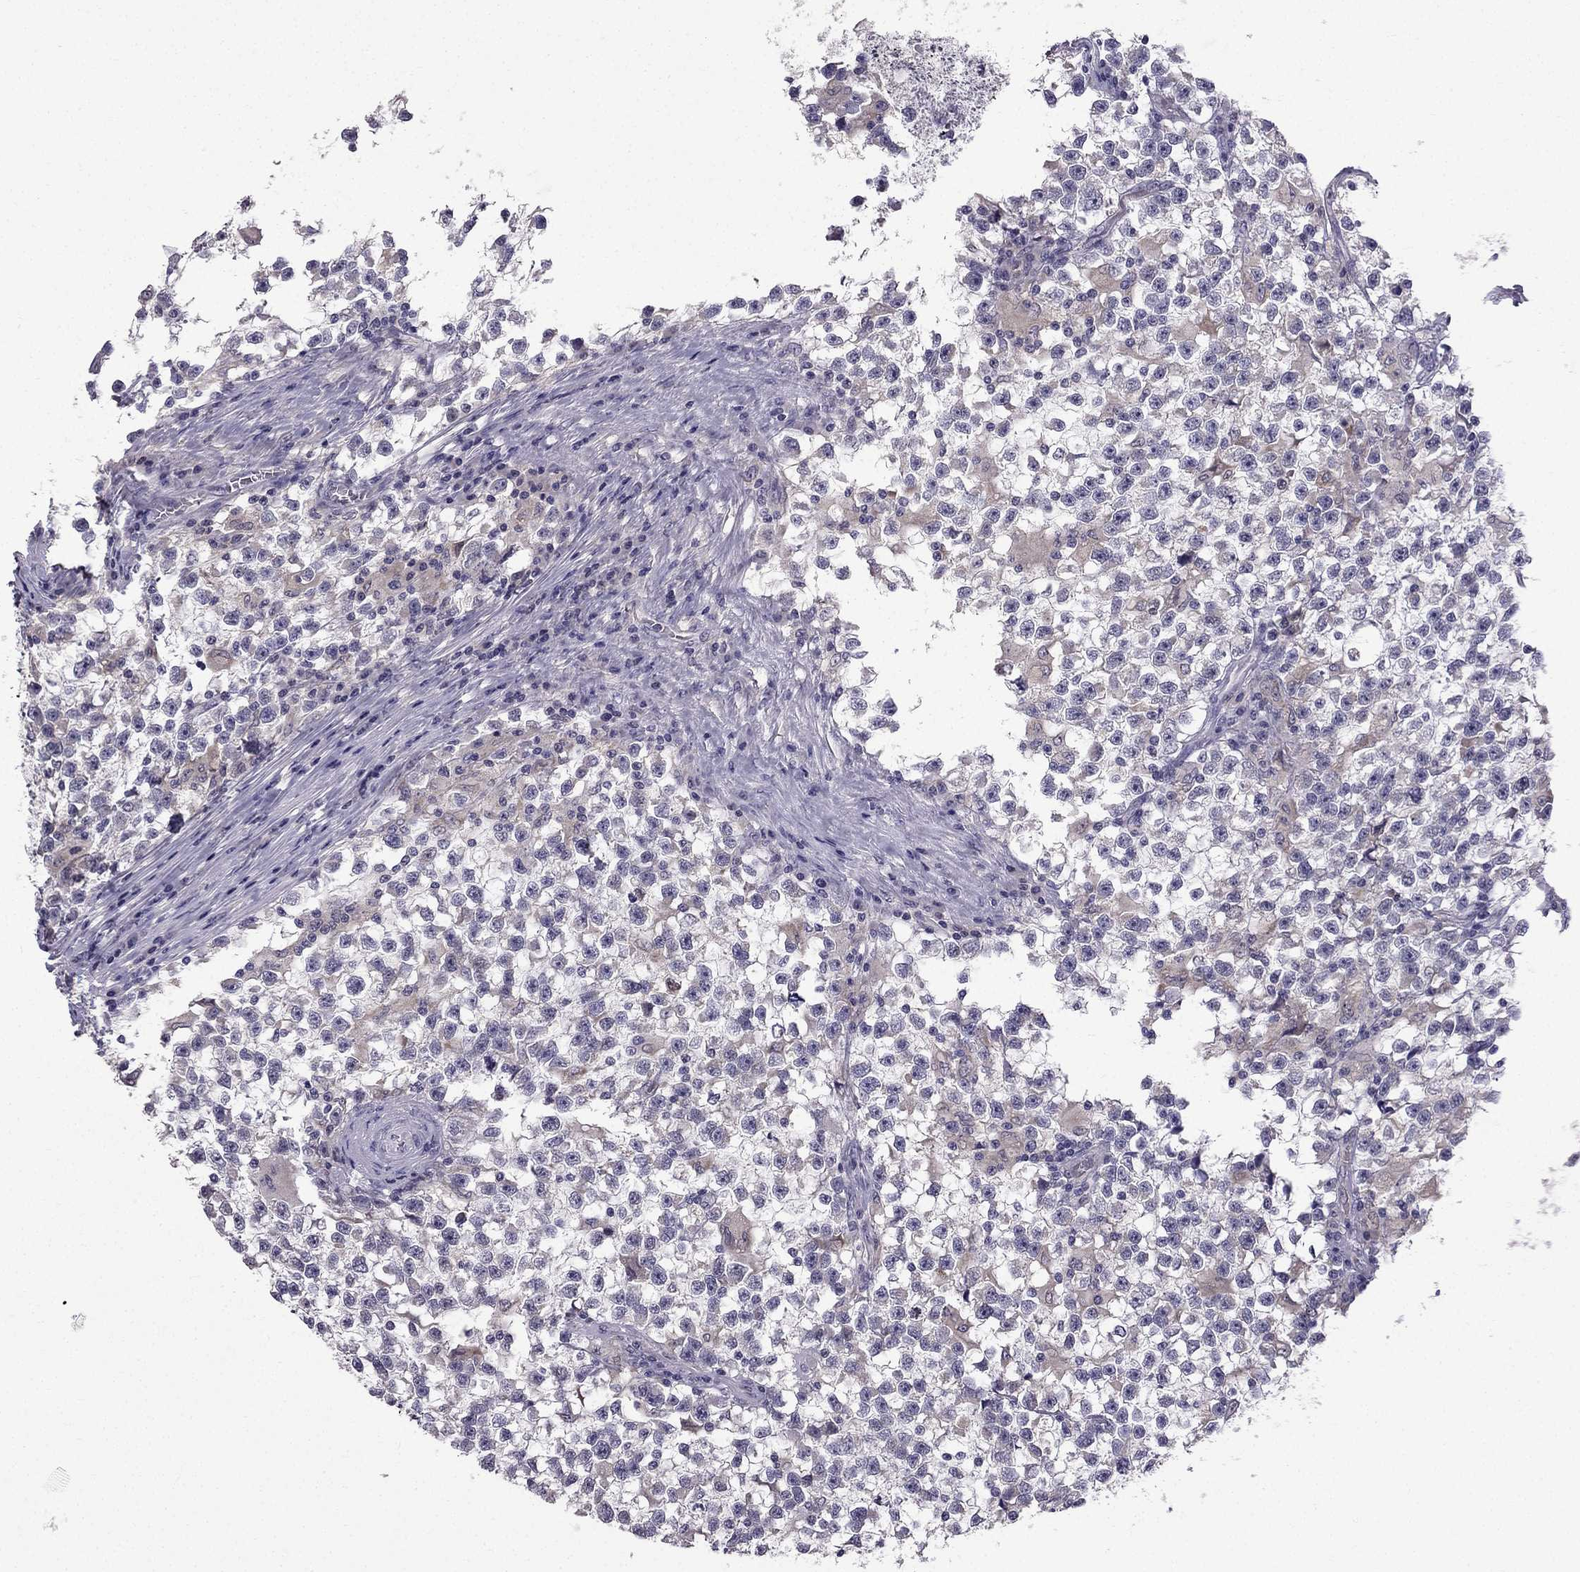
{"staining": {"intensity": "negative", "quantity": "none", "location": "none"}, "tissue": "testis cancer", "cell_type": "Tumor cells", "image_type": "cancer", "snomed": [{"axis": "morphology", "description": "Seminoma, NOS"}, {"axis": "topography", "description": "Testis"}], "caption": "This histopathology image is of seminoma (testis) stained with immunohistochemistry (IHC) to label a protein in brown with the nuclei are counter-stained blue. There is no staining in tumor cells.", "gene": "SLC6A2", "patient": {"sex": "male", "age": 31}}